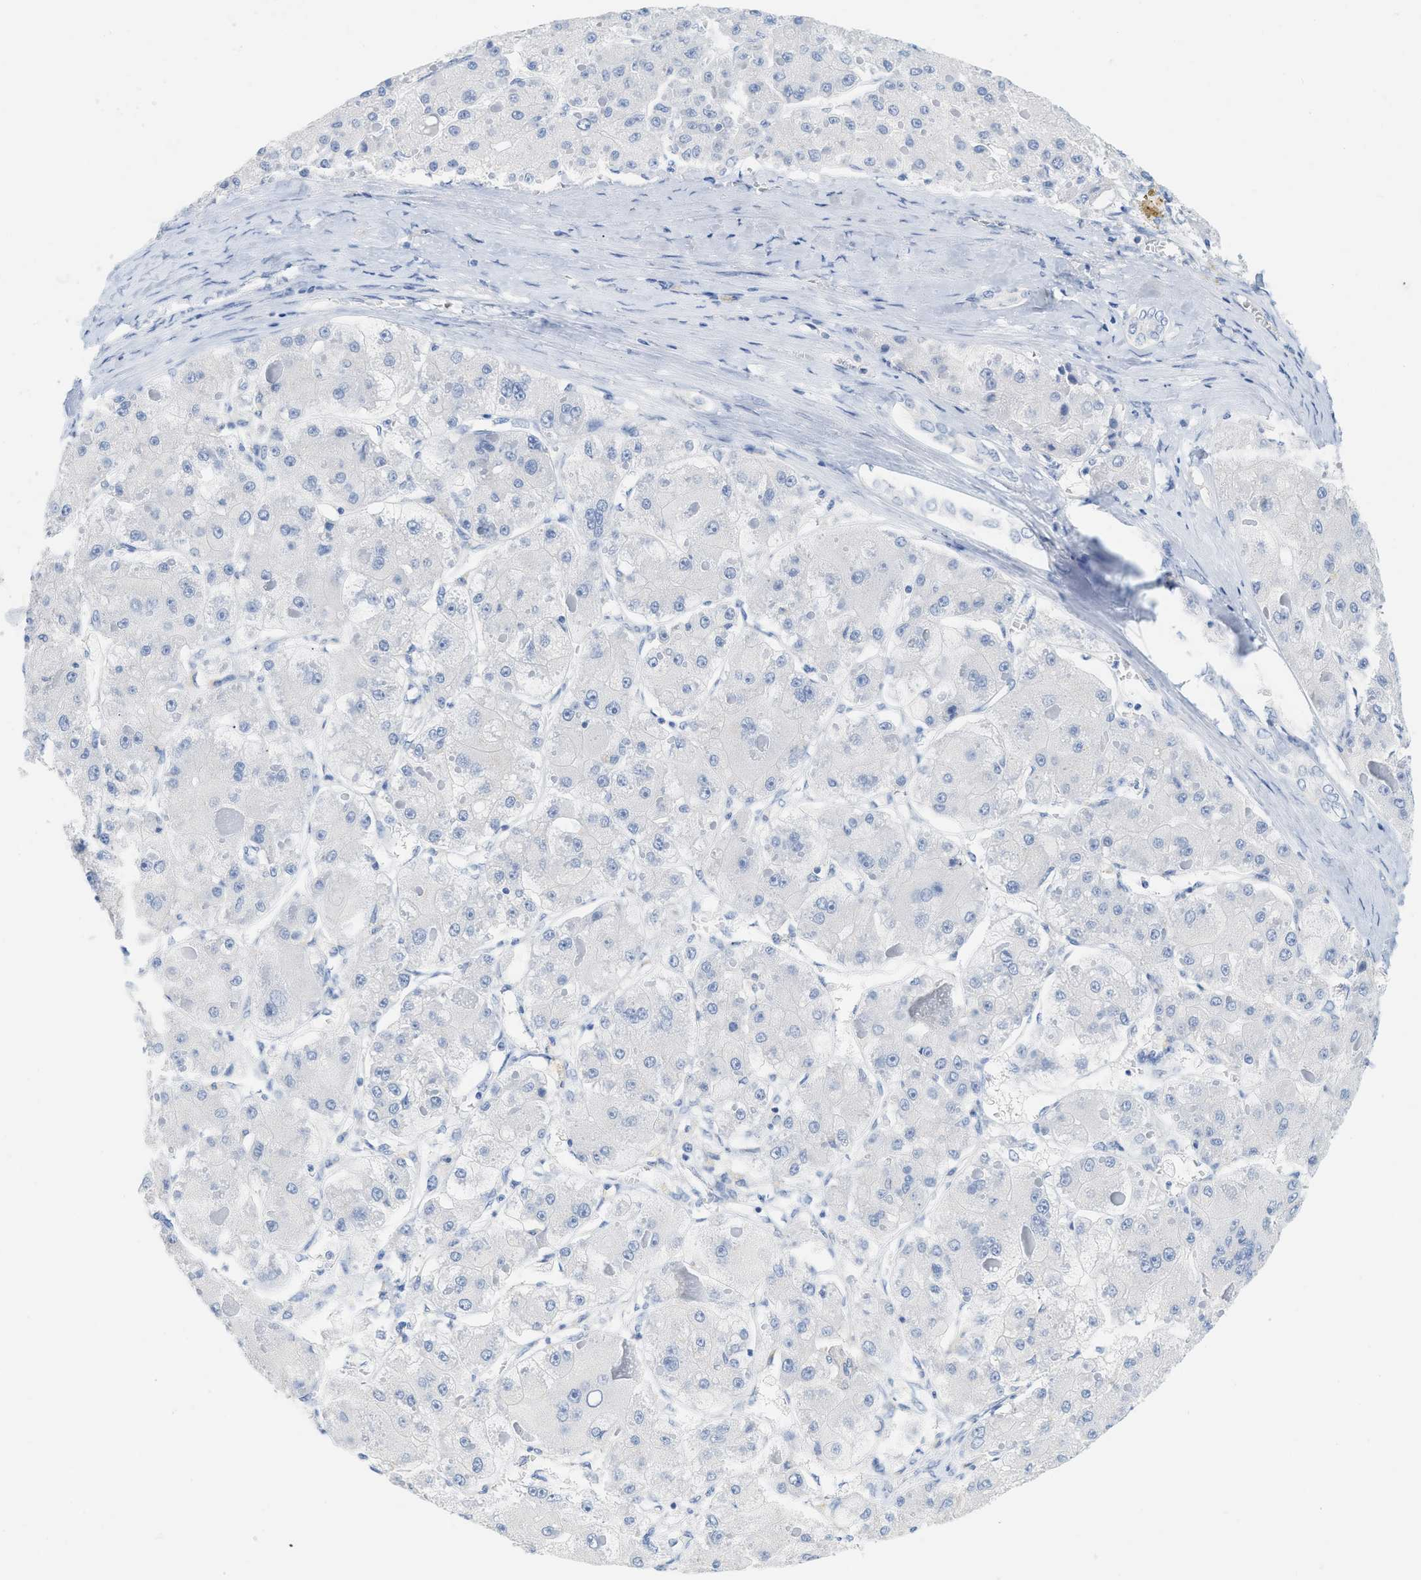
{"staining": {"intensity": "negative", "quantity": "none", "location": "none"}, "tissue": "liver cancer", "cell_type": "Tumor cells", "image_type": "cancer", "snomed": [{"axis": "morphology", "description": "Carcinoma, Hepatocellular, NOS"}, {"axis": "topography", "description": "Liver"}], "caption": "This is a histopathology image of immunohistochemistry (IHC) staining of liver hepatocellular carcinoma, which shows no staining in tumor cells.", "gene": "PAPPA", "patient": {"sex": "female", "age": 73}}